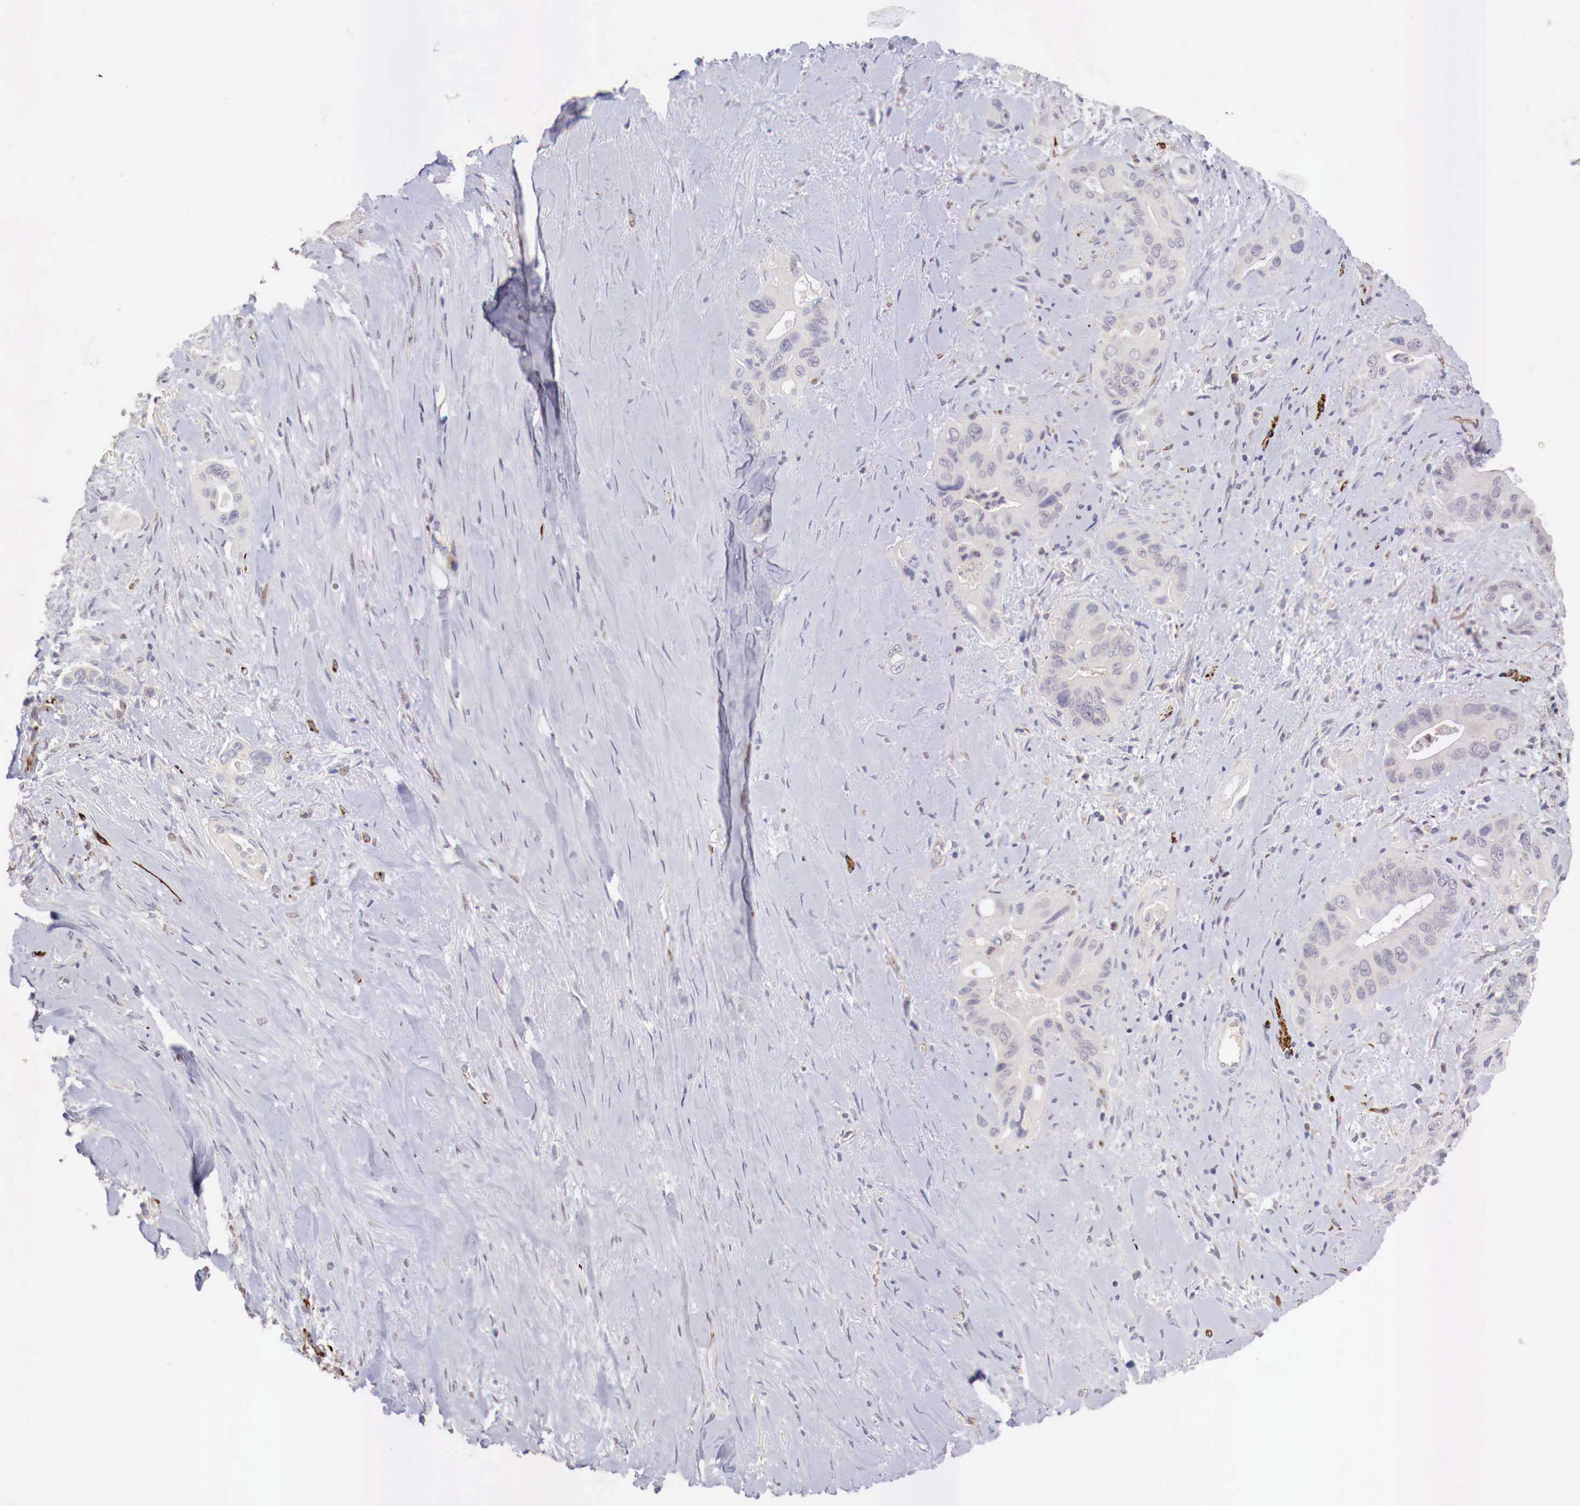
{"staining": {"intensity": "negative", "quantity": "none", "location": "none"}, "tissue": "pancreatic cancer", "cell_type": "Tumor cells", "image_type": "cancer", "snomed": [{"axis": "morphology", "description": "Adenocarcinoma, NOS"}, {"axis": "topography", "description": "Pancreas"}], "caption": "Human pancreatic cancer (adenocarcinoma) stained for a protein using immunohistochemistry (IHC) demonstrates no expression in tumor cells.", "gene": "WT1", "patient": {"sex": "male", "age": 77}}